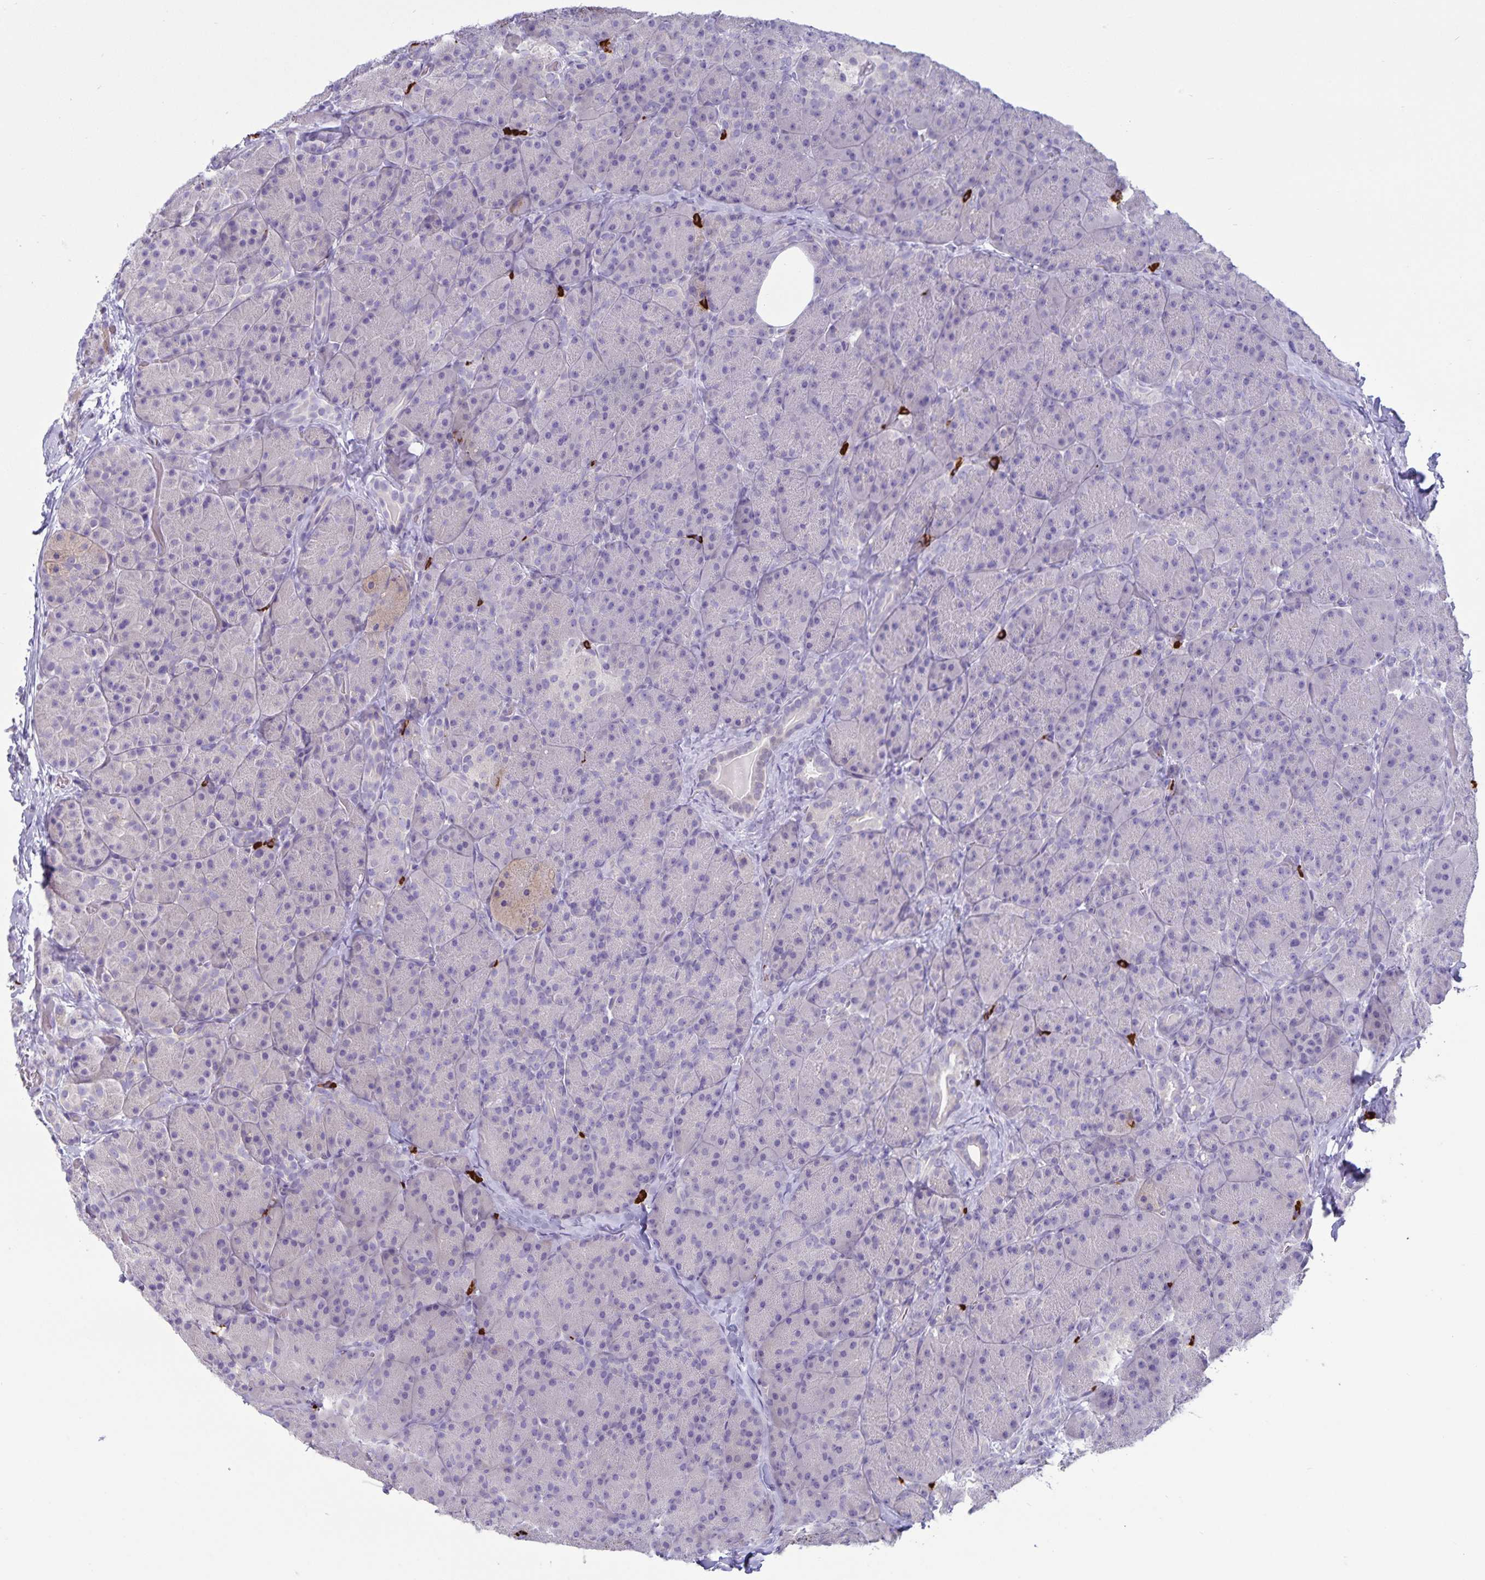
{"staining": {"intensity": "negative", "quantity": "none", "location": "none"}, "tissue": "pancreas", "cell_type": "Exocrine glandular cells", "image_type": "normal", "snomed": [{"axis": "morphology", "description": "Normal tissue, NOS"}, {"axis": "topography", "description": "Pancreas"}], "caption": "IHC photomicrograph of unremarkable human pancreas stained for a protein (brown), which demonstrates no staining in exocrine glandular cells.", "gene": "IBTK", "patient": {"sex": "male", "age": 57}}